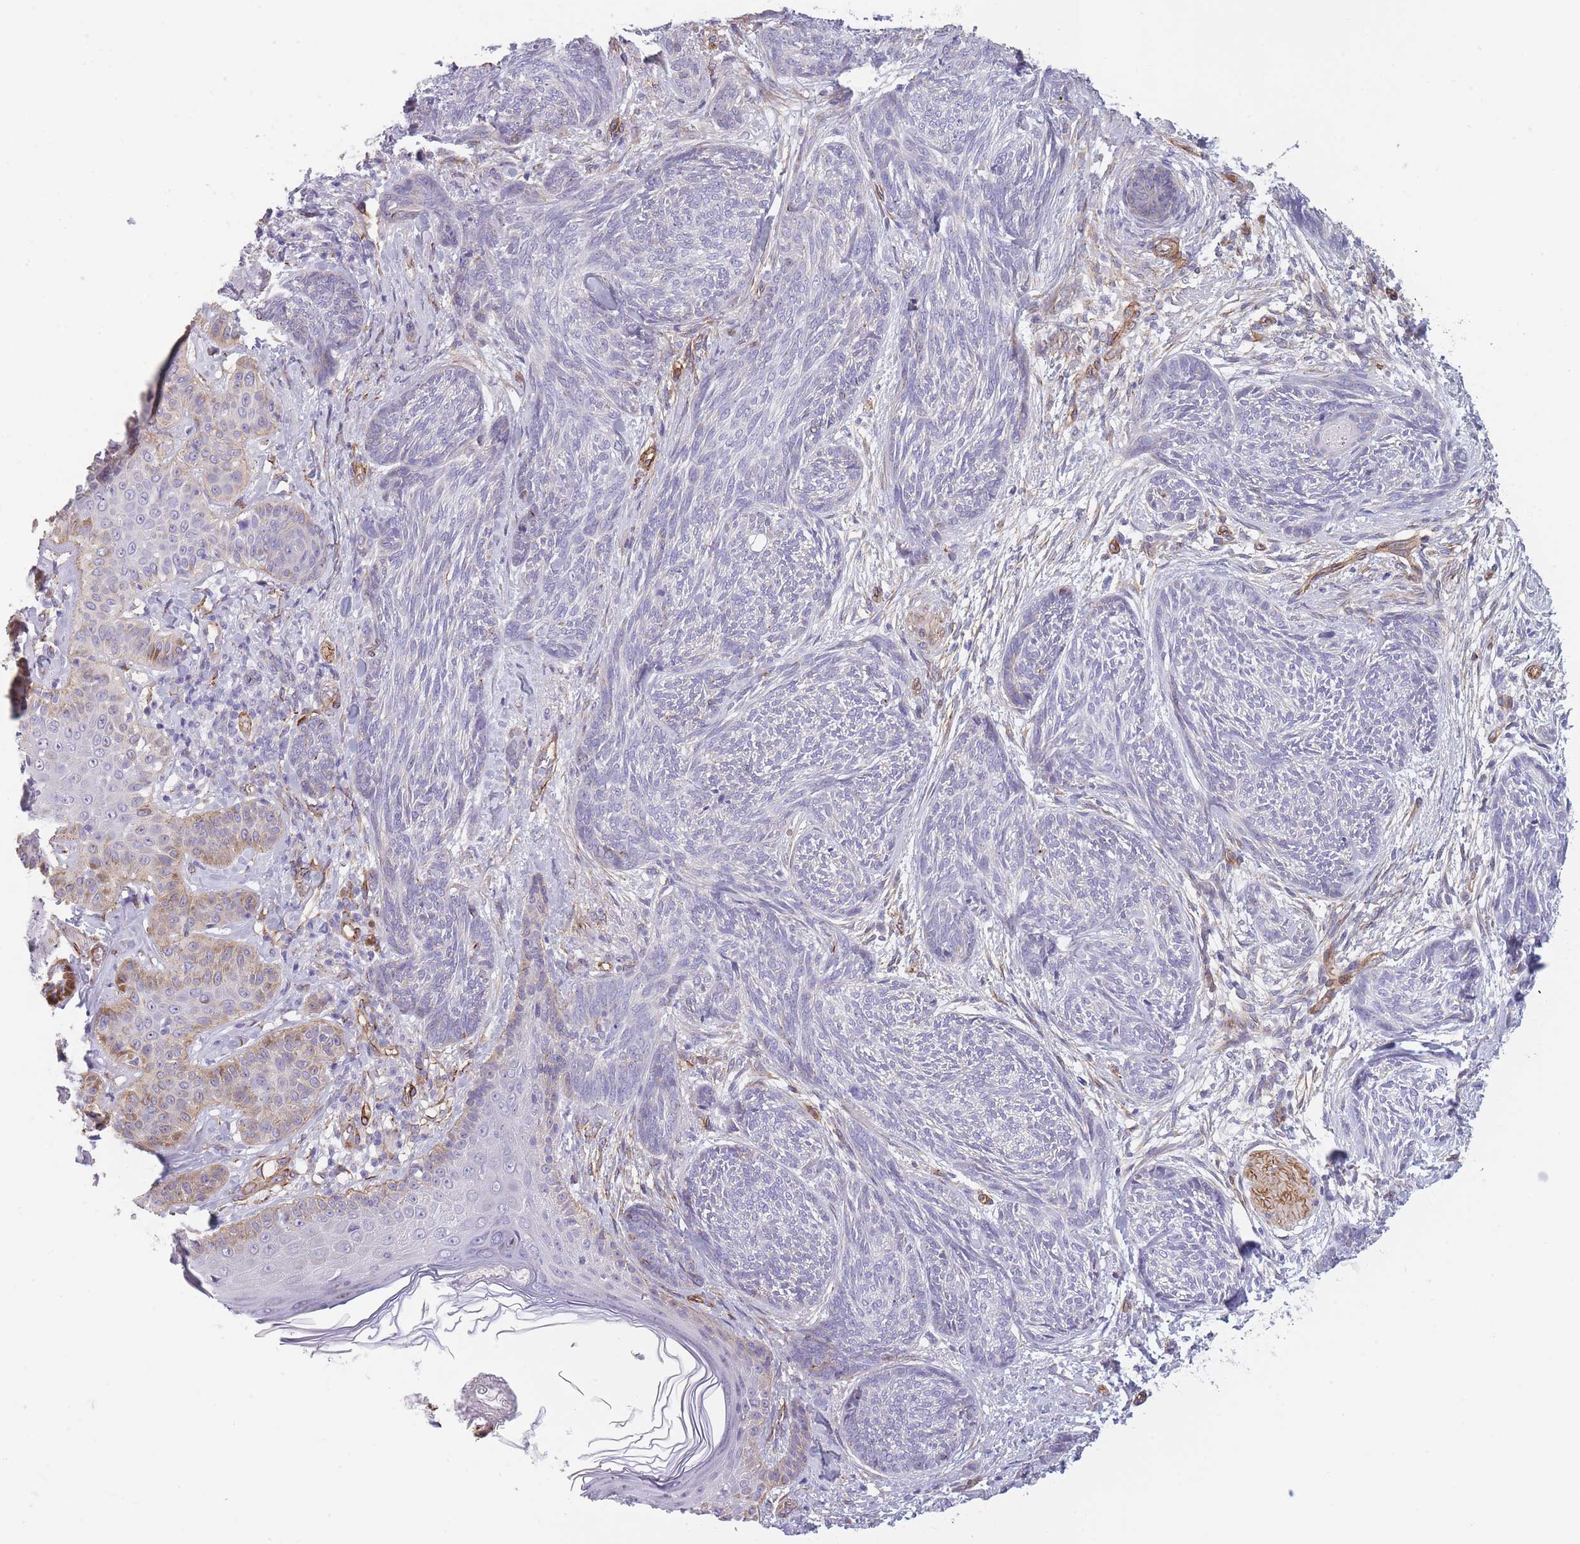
{"staining": {"intensity": "negative", "quantity": "none", "location": "none"}, "tissue": "skin cancer", "cell_type": "Tumor cells", "image_type": "cancer", "snomed": [{"axis": "morphology", "description": "Basal cell carcinoma"}, {"axis": "topography", "description": "Skin"}], "caption": "High power microscopy photomicrograph of an IHC image of skin basal cell carcinoma, revealing no significant expression in tumor cells.", "gene": "OR6B3", "patient": {"sex": "male", "age": 73}}